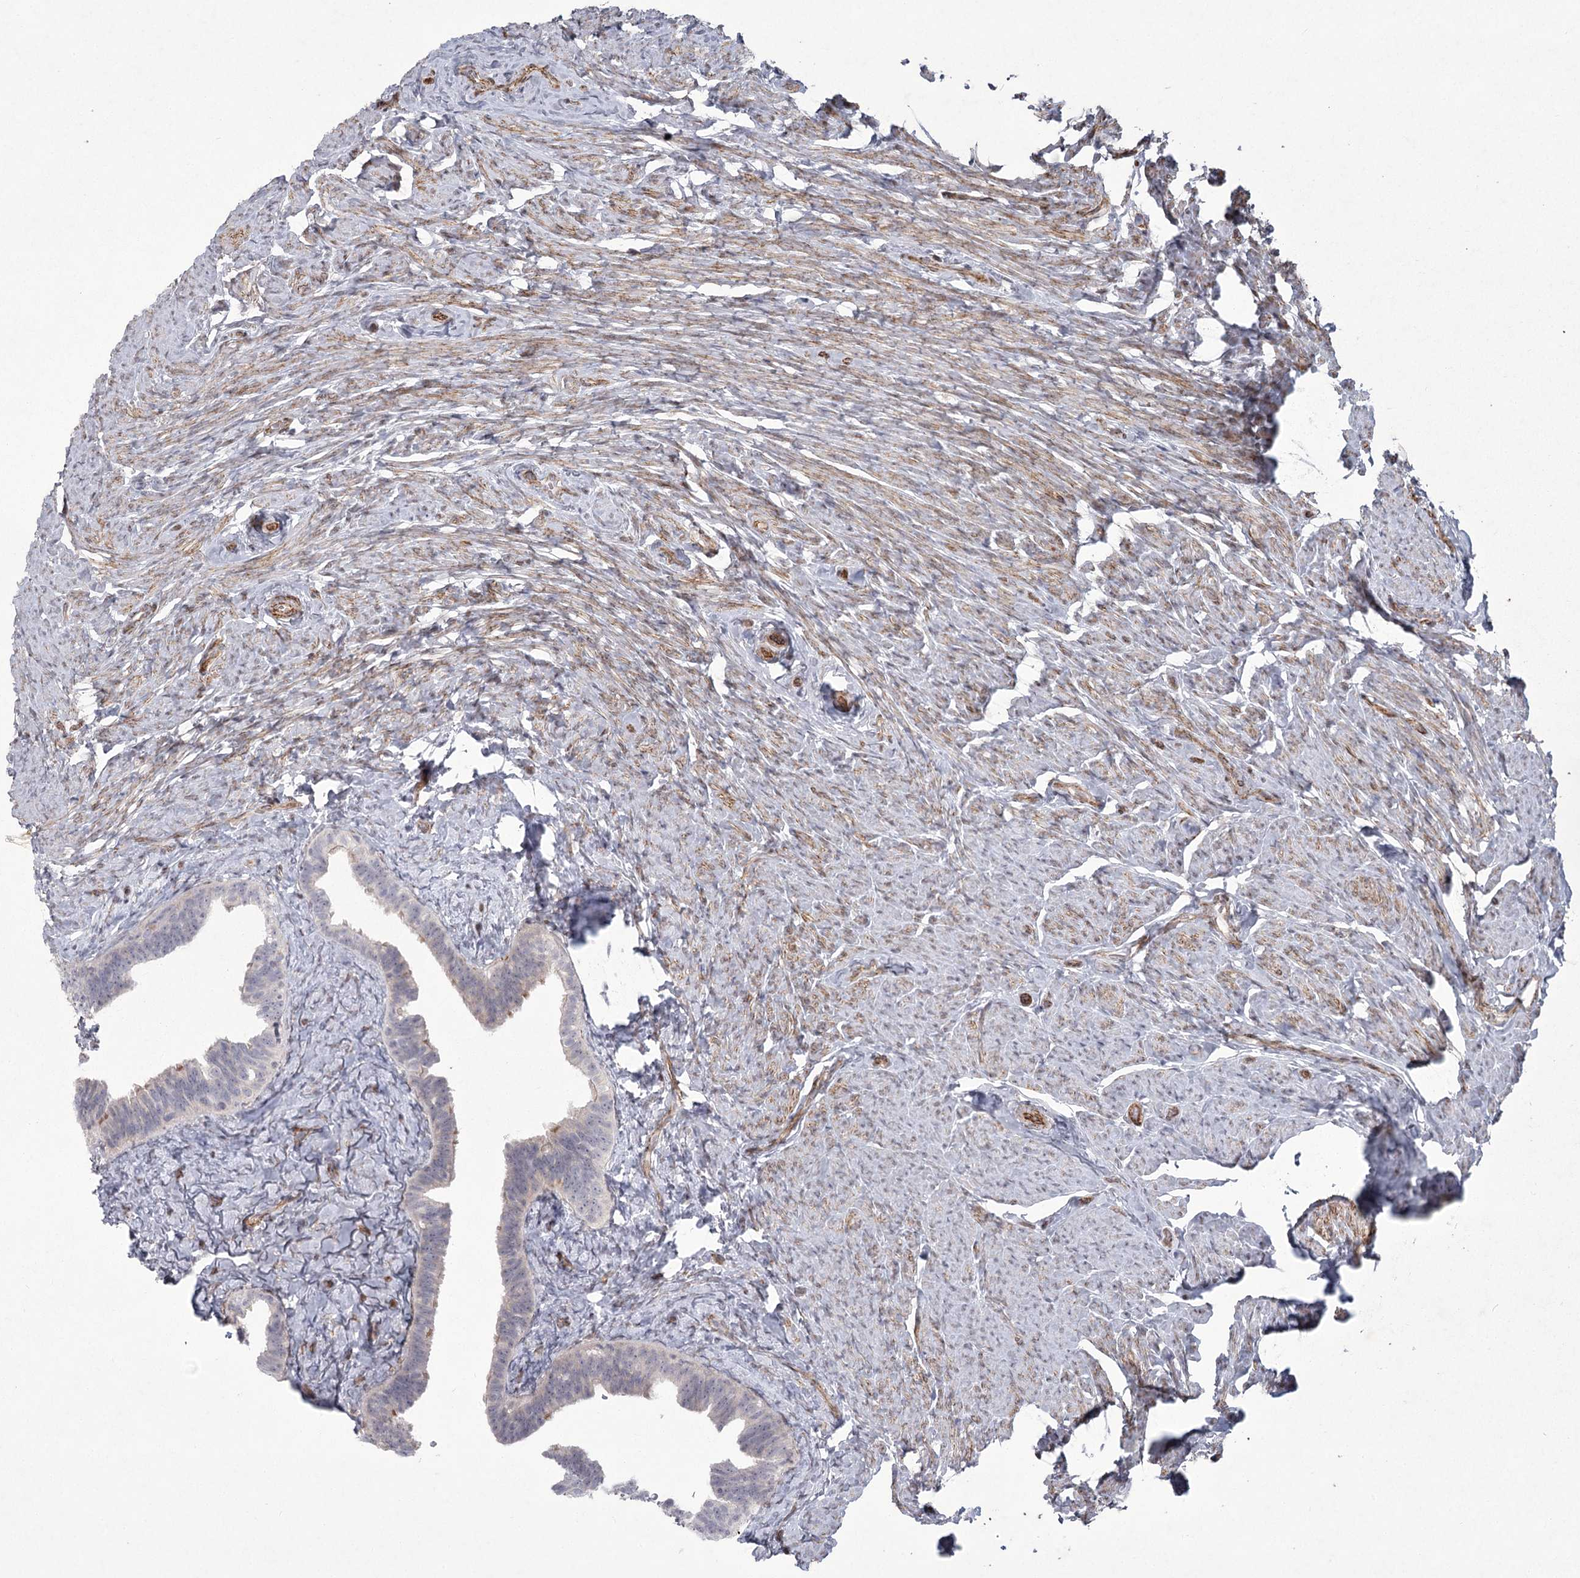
{"staining": {"intensity": "moderate", "quantity": "<25%", "location": "cytoplasmic/membranous"}, "tissue": "fallopian tube", "cell_type": "Glandular cells", "image_type": "normal", "snomed": [{"axis": "morphology", "description": "Normal tissue, NOS"}, {"axis": "topography", "description": "Fallopian tube"}], "caption": "High-power microscopy captured an immunohistochemistry (IHC) histopathology image of benign fallopian tube, revealing moderate cytoplasmic/membranous staining in approximately <25% of glandular cells.", "gene": "MEPE", "patient": {"sex": "female", "age": 39}}